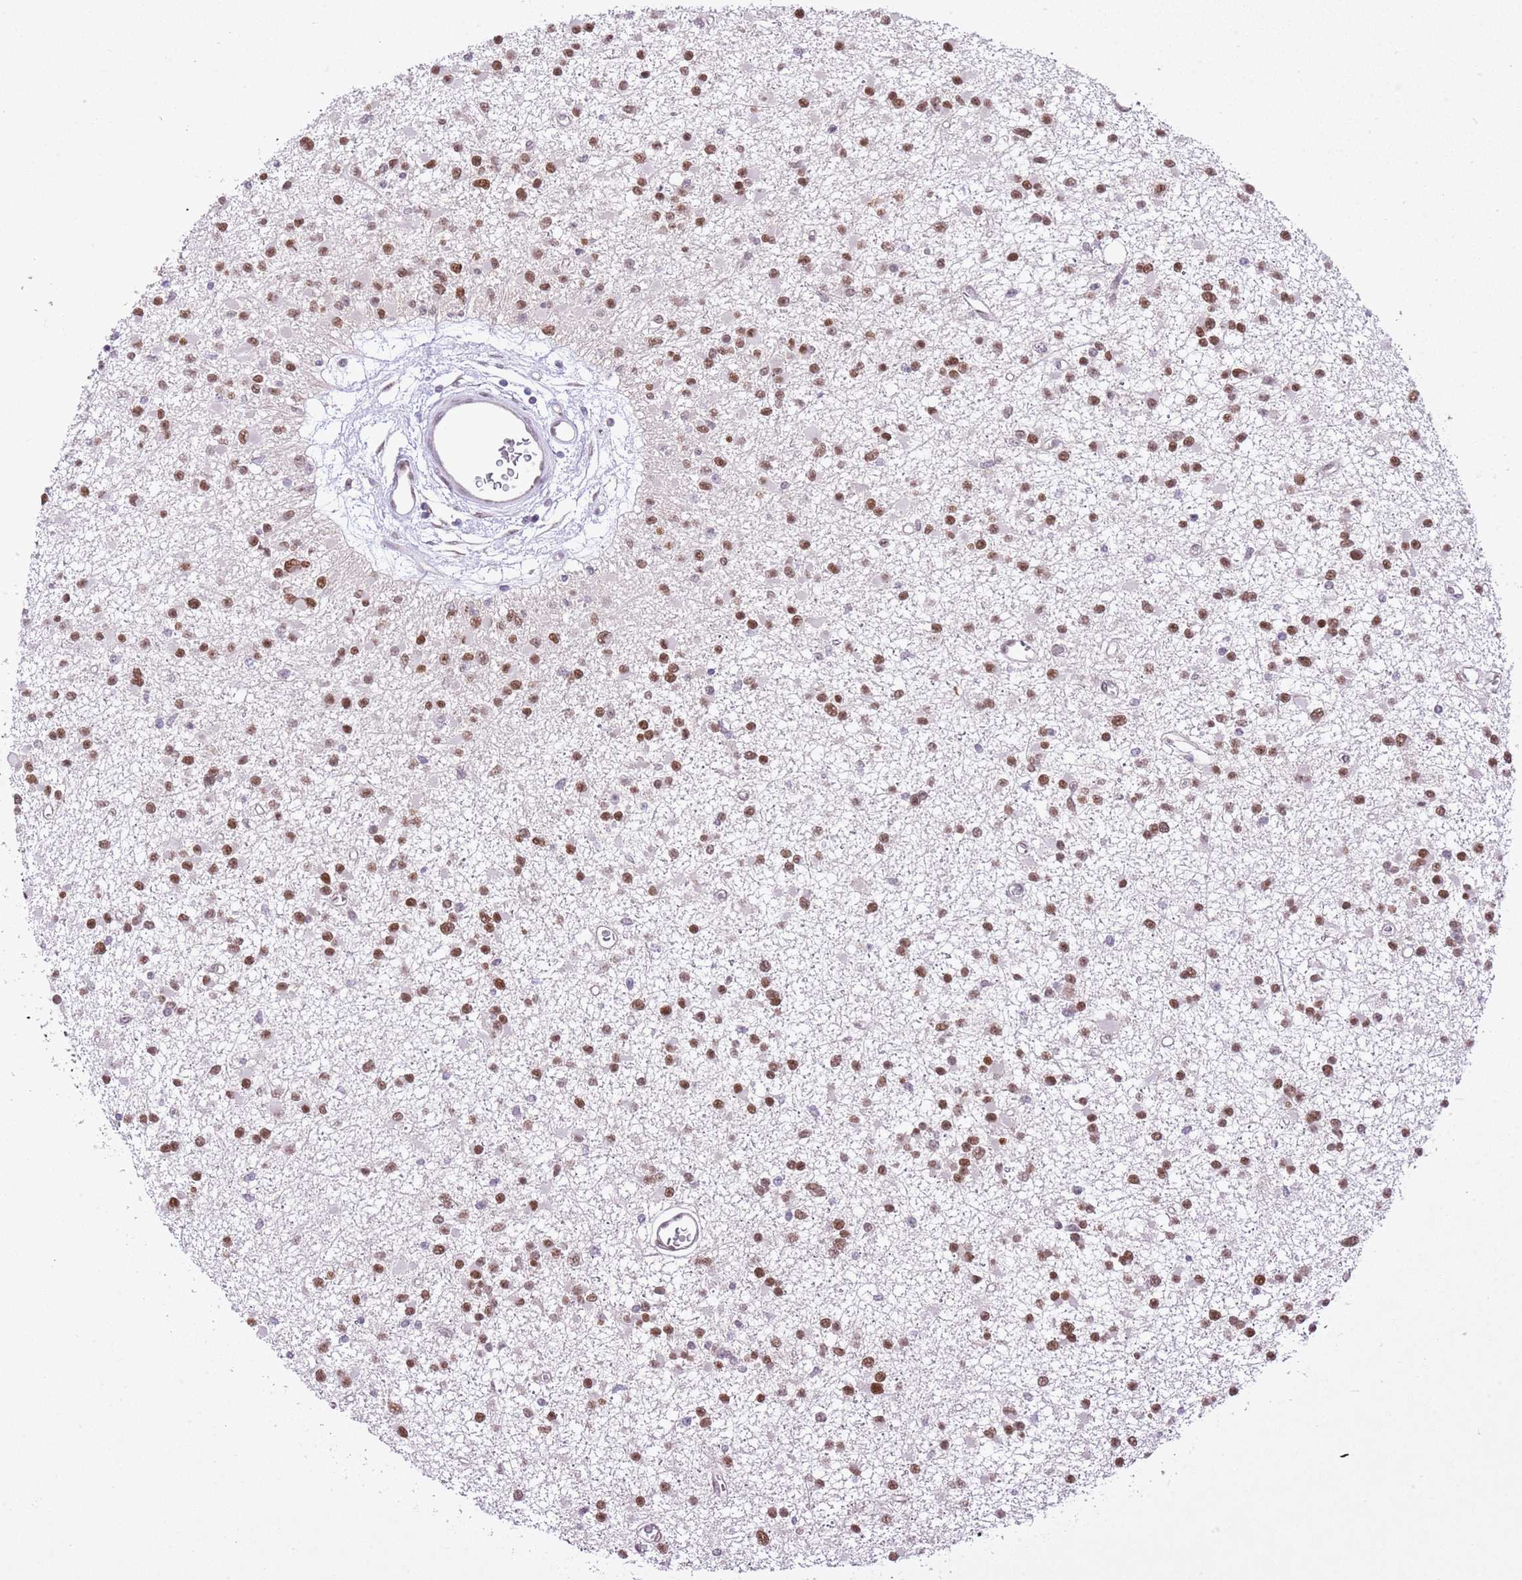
{"staining": {"intensity": "moderate", "quantity": ">75%", "location": "nuclear"}, "tissue": "glioma", "cell_type": "Tumor cells", "image_type": "cancer", "snomed": [{"axis": "morphology", "description": "Glioma, malignant, Low grade"}, {"axis": "topography", "description": "Brain"}], "caption": "This histopathology image displays immunohistochemistry staining of malignant glioma (low-grade), with medium moderate nuclear staining in approximately >75% of tumor cells.", "gene": "NACC2", "patient": {"sex": "female", "age": 22}}